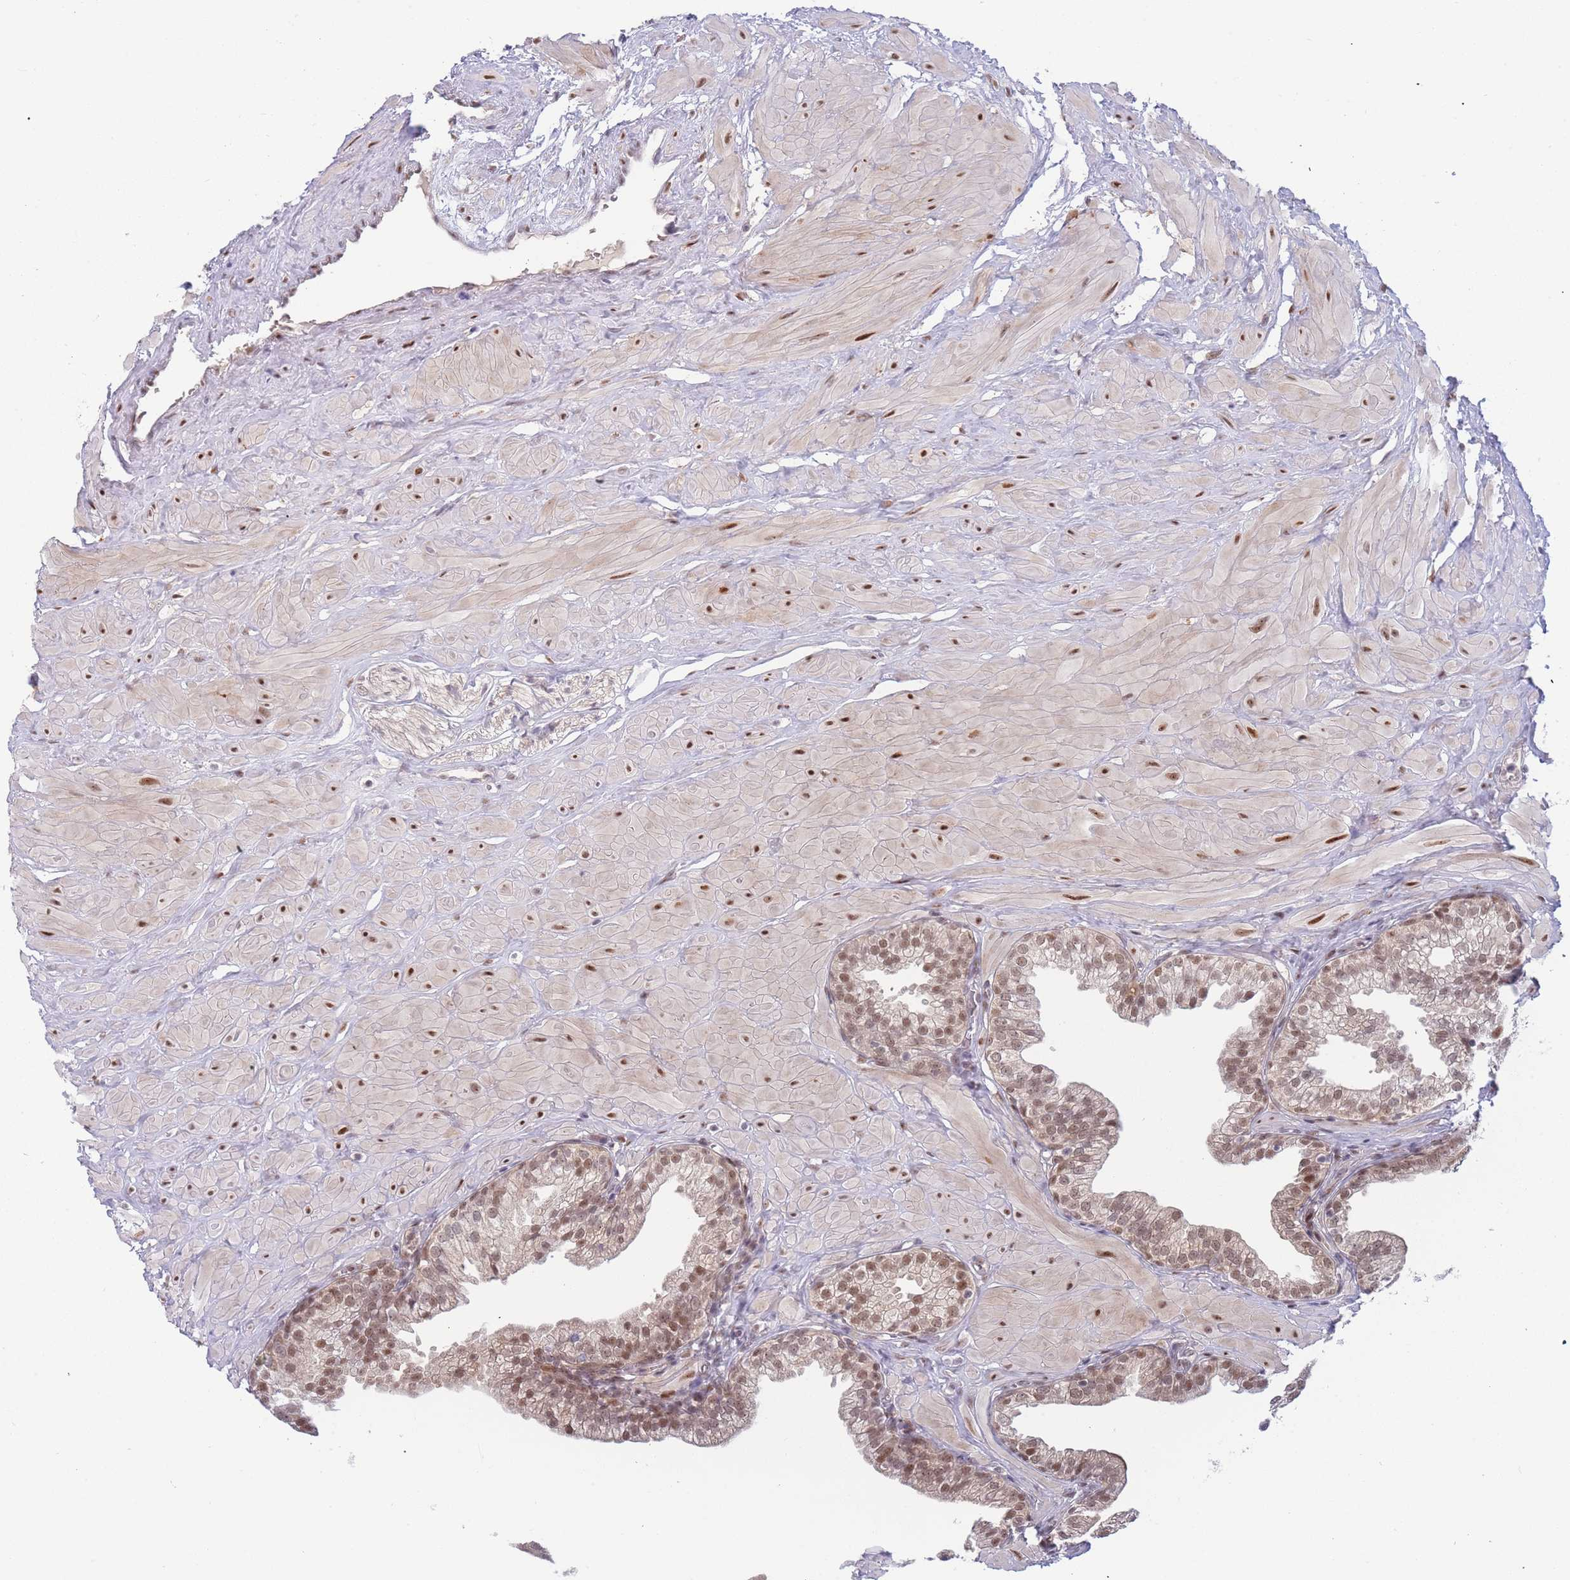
{"staining": {"intensity": "moderate", "quantity": ">75%", "location": "nuclear"}, "tissue": "prostate", "cell_type": "Glandular cells", "image_type": "normal", "snomed": [{"axis": "morphology", "description": "Normal tissue, NOS"}, {"axis": "topography", "description": "Prostate"}, {"axis": "topography", "description": "Peripheral nerve tissue"}], "caption": "Prostate was stained to show a protein in brown. There is medium levels of moderate nuclear positivity in about >75% of glandular cells.", "gene": "DEAF1", "patient": {"sex": "male", "age": 55}}